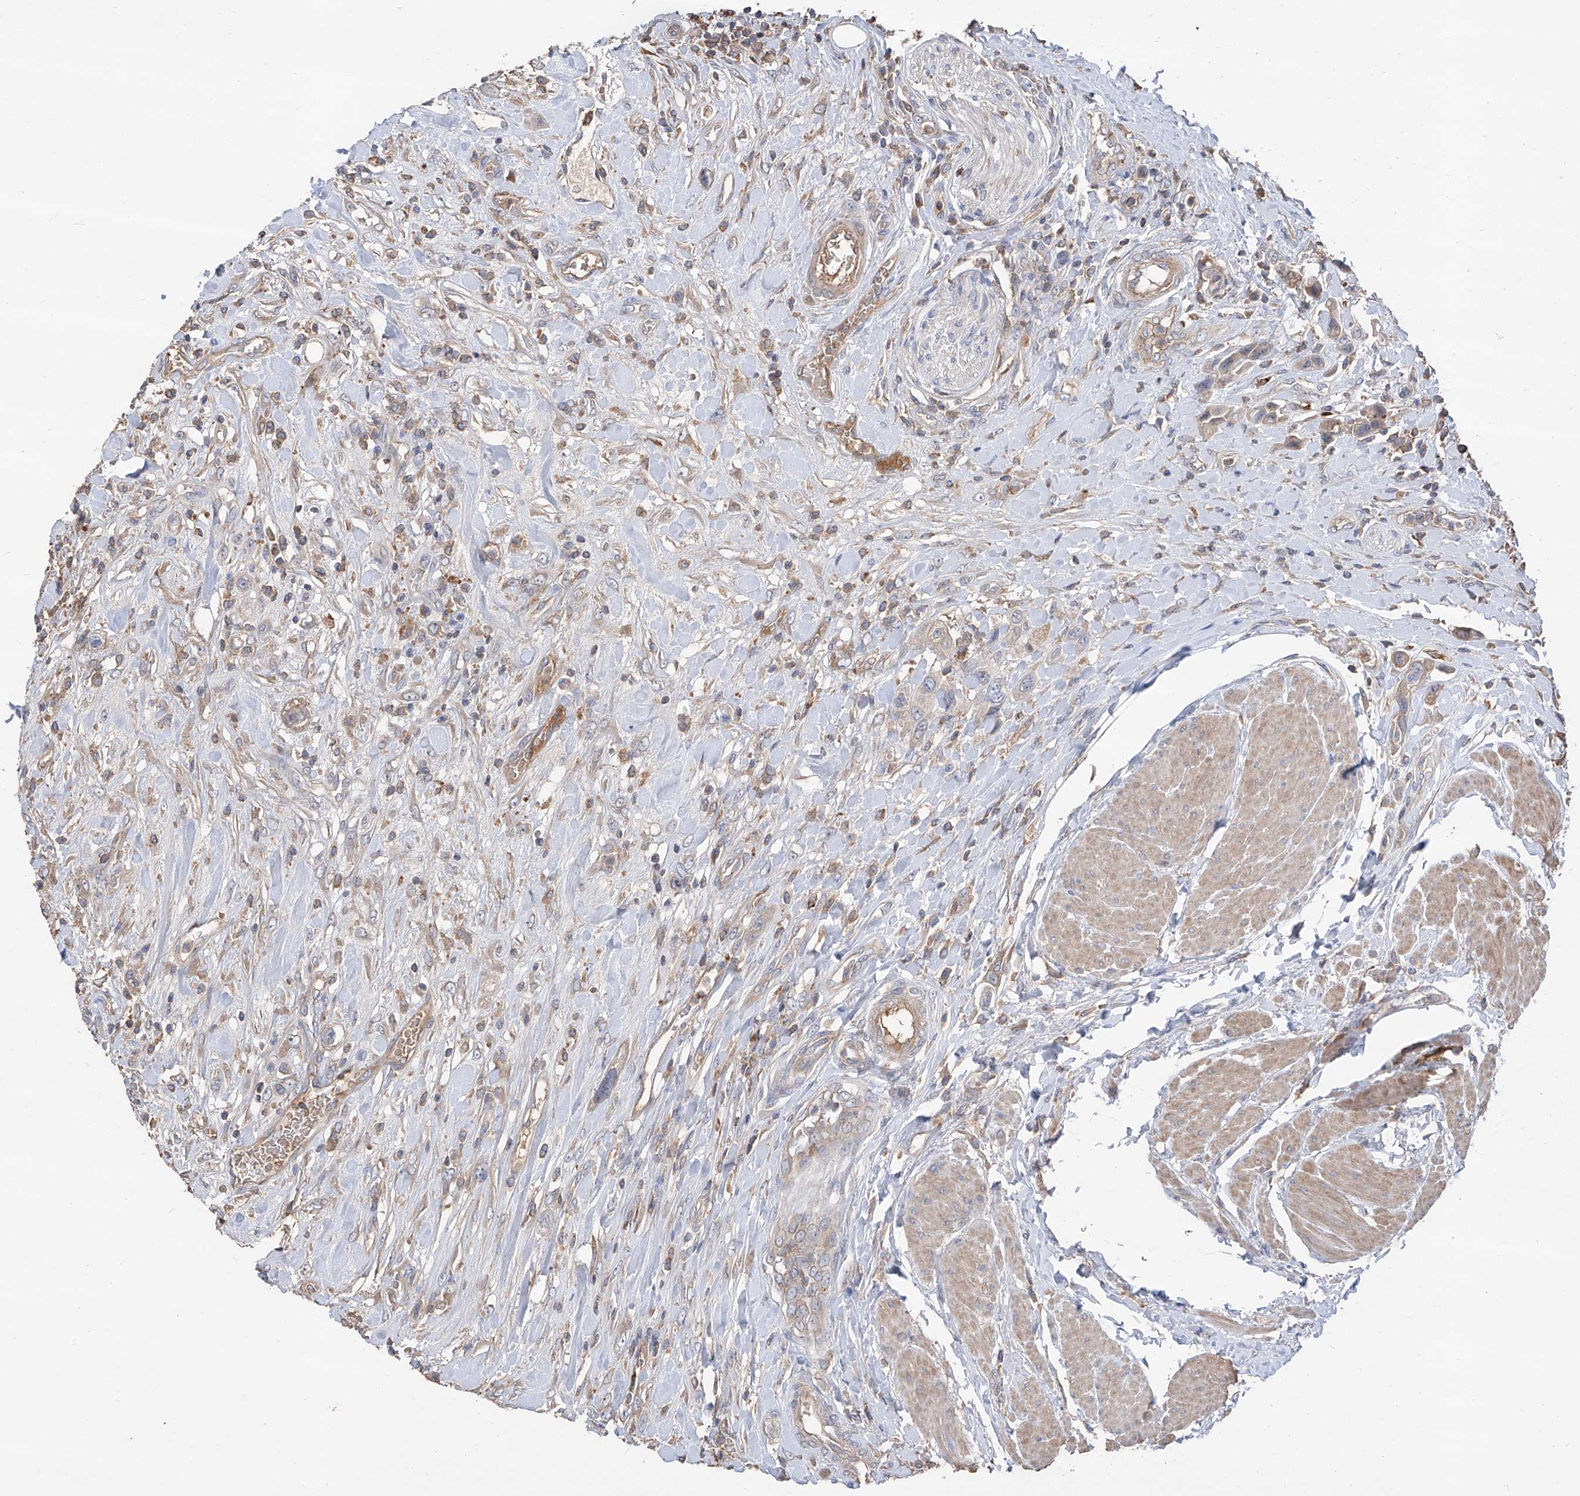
{"staining": {"intensity": "negative", "quantity": "none", "location": "none"}, "tissue": "urothelial cancer", "cell_type": "Tumor cells", "image_type": "cancer", "snomed": [{"axis": "morphology", "description": "Urothelial carcinoma, High grade"}, {"axis": "topography", "description": "Urinary bladder"}], "caption": "An image of urothelial carcinoma (high-grade) stained for a protein demonstrates no brown staining in tumor cells.", "gene": "EDN1", "patient": {"sex": "male", "age": 50}}